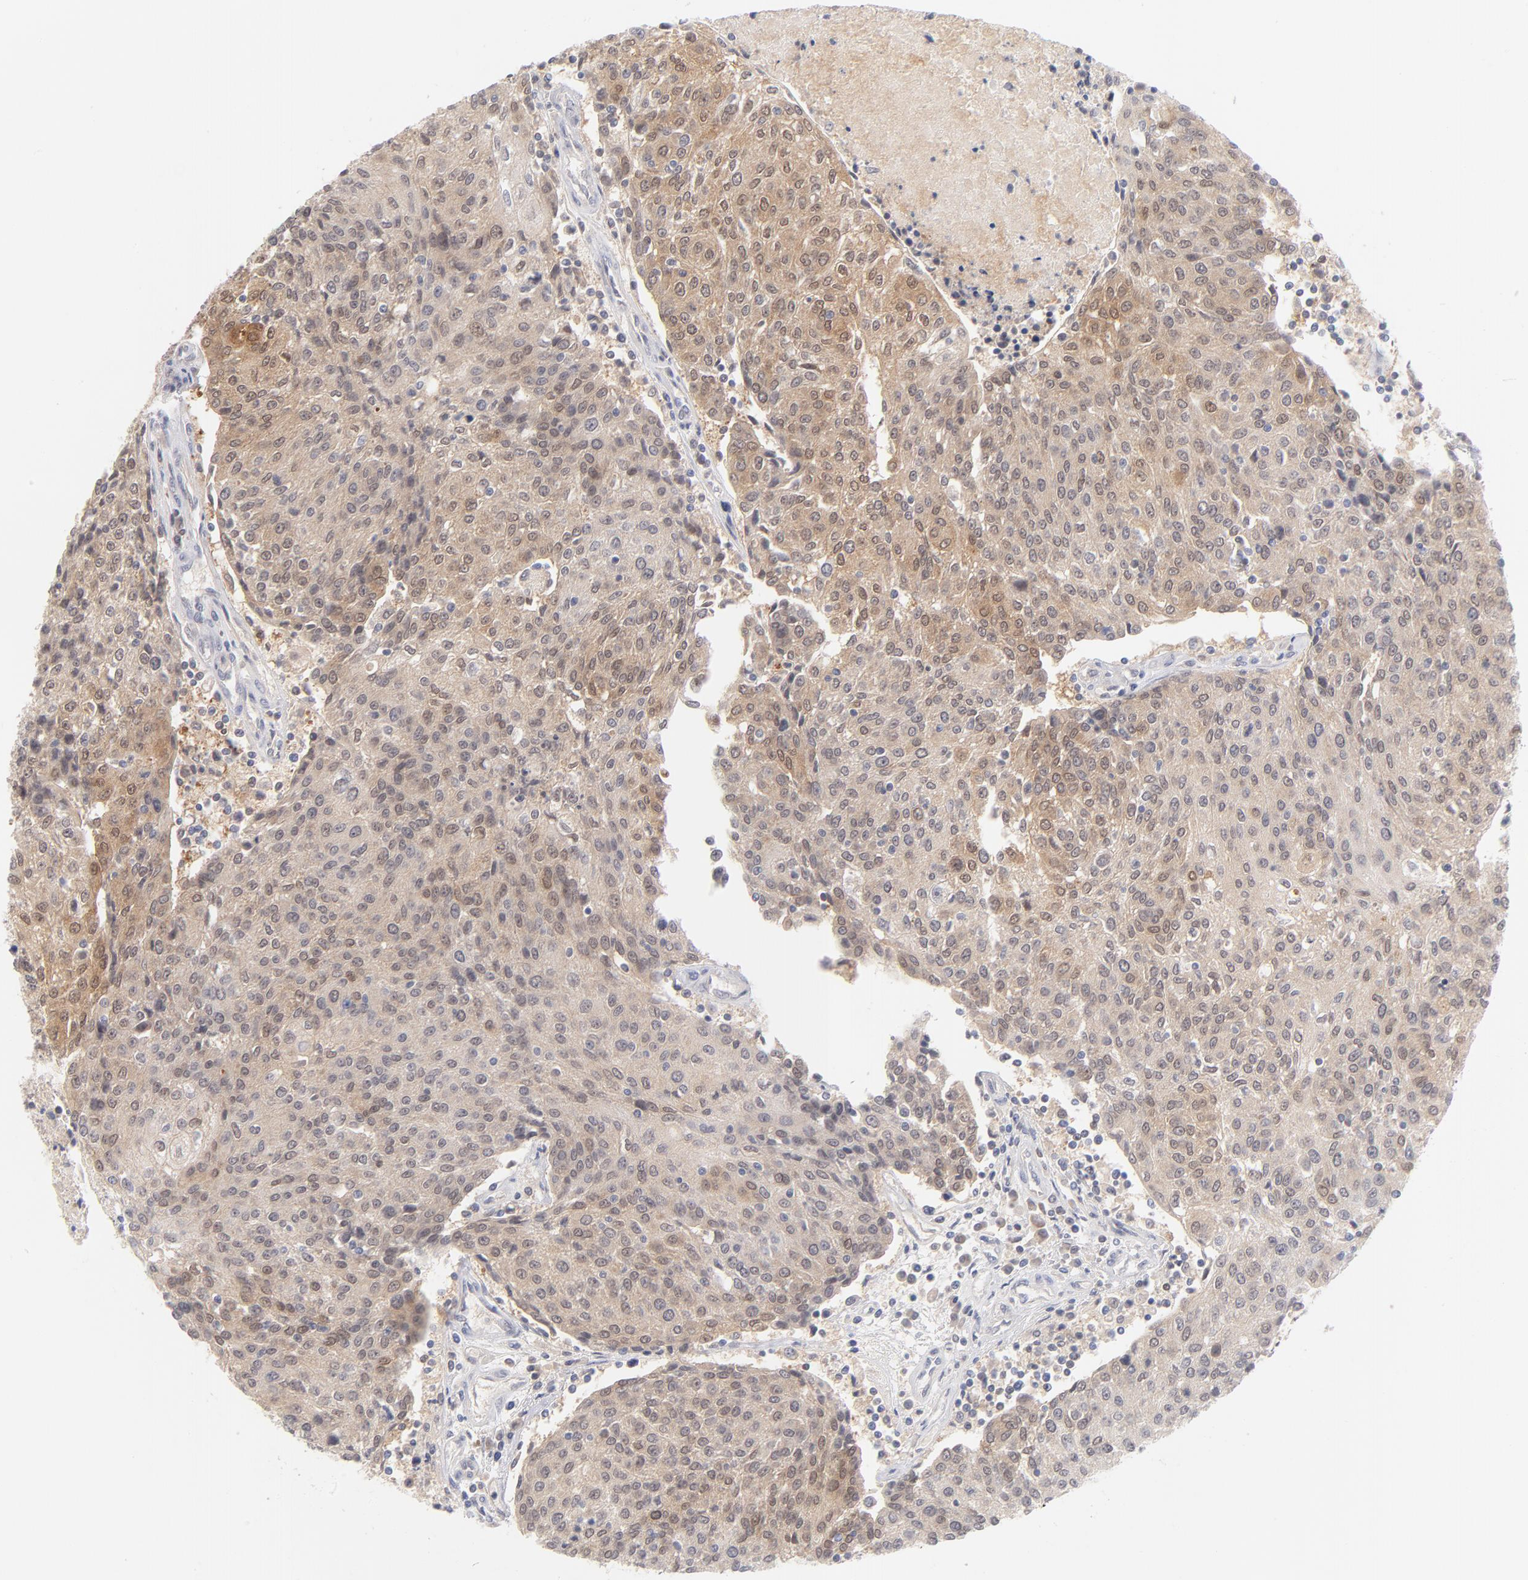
{"staining": {"intensity": "weak", "quantity": ">75%", "location": "cytoplasmic/membranous"}, "tissue": "urothelial cancer", "cell_type": "Tumor cells", "image_type": "cancer", "snomed": [{"axis": "morphology", "description": "Urothelial carcinoma, High grade"}, {"axis": "topography", "description": "Urinary bladder"}], "caption": "Urothelial carcinoma (high-grade) stained with a brown dye reveals weak cytoplasmic/membranous positive positivity in about >75% of tumor cells.", "gene": "CASP6", "patient": {"sex": "female", "age": 85}}